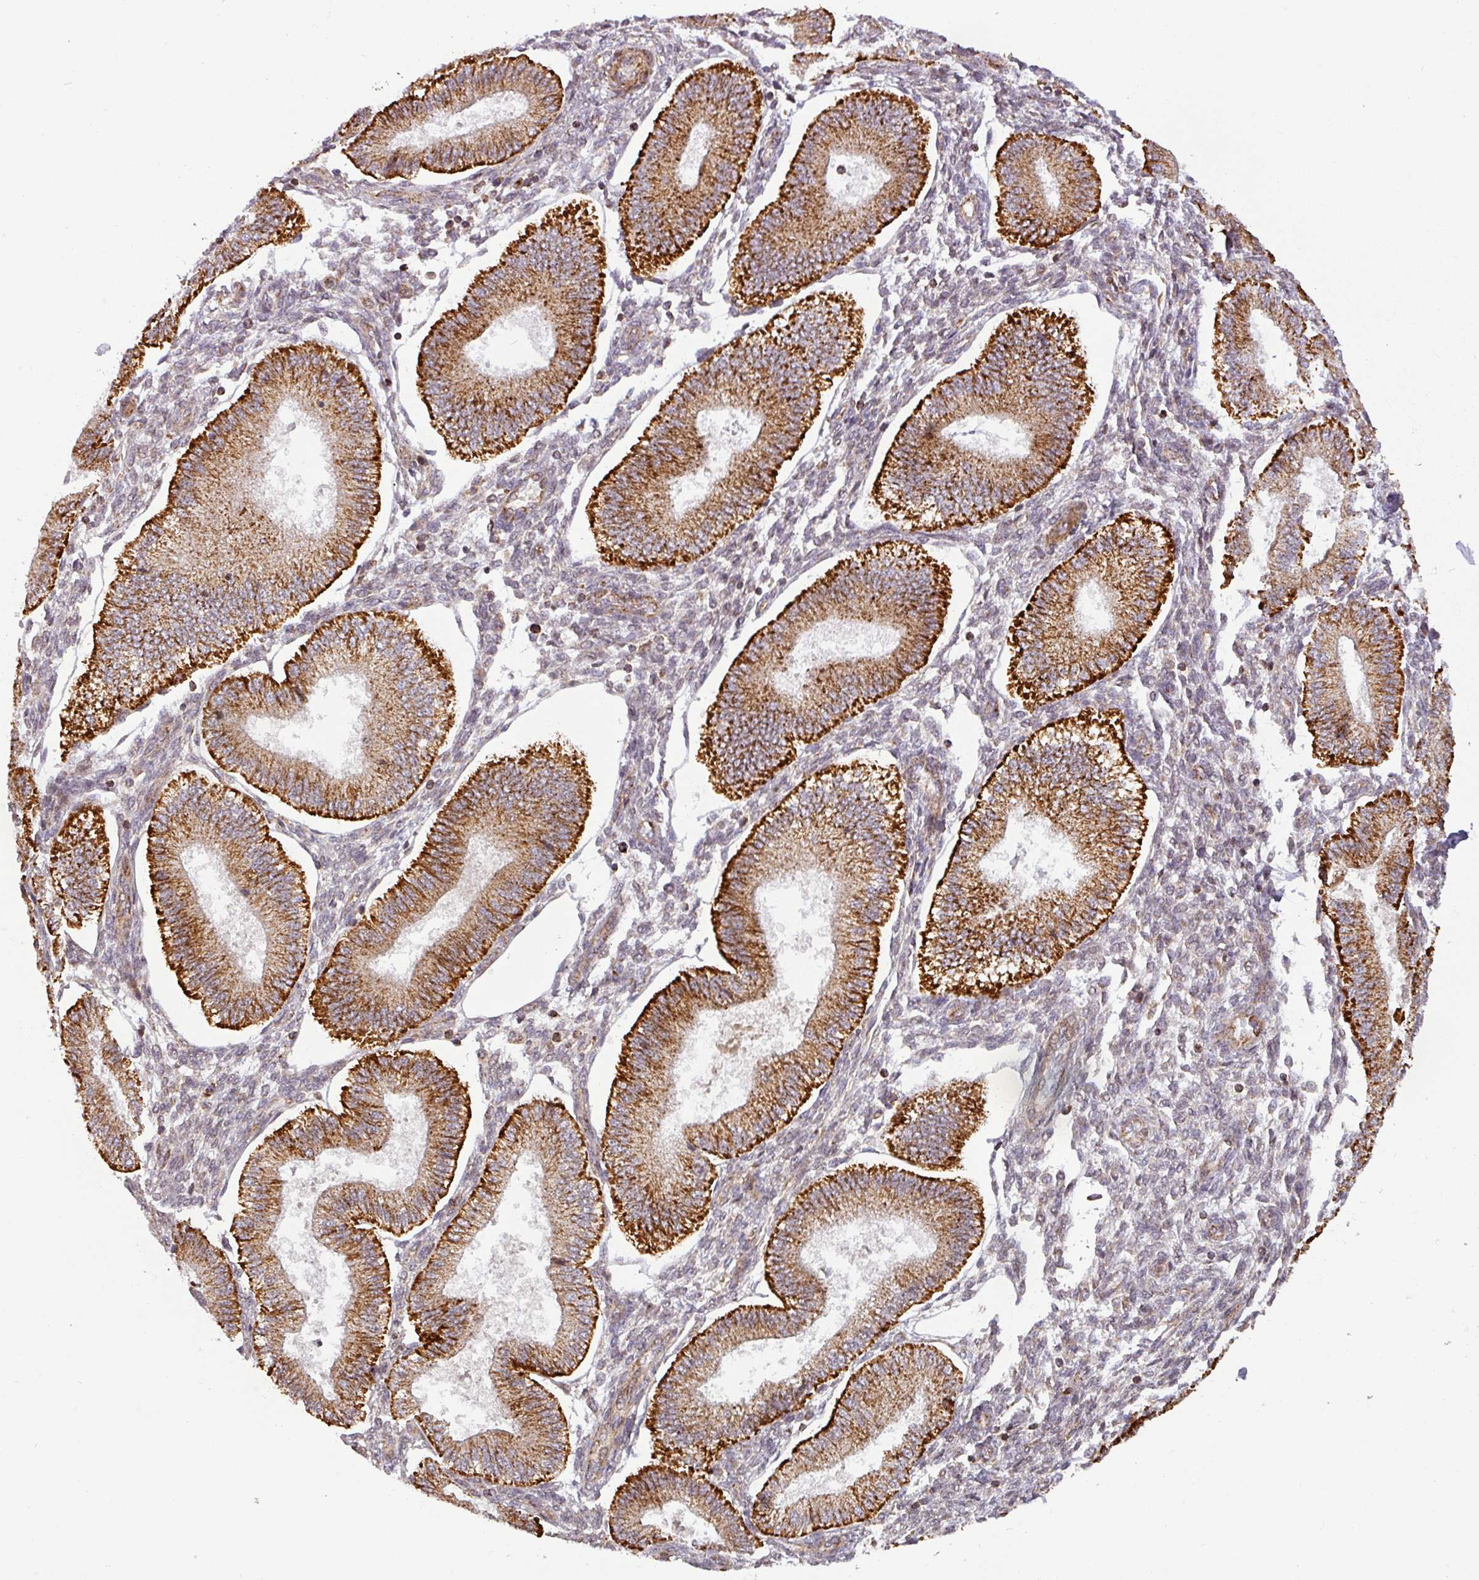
{"staining": {"intensity": "weak", "quantity": "<25%", "location": "cytoplasmic/membranous"}, "tissue": "endometrium", "cell_type": "Cells in endometrial stroma", "image_type": "normal", "snomed": [{"axis": "morphology", "description": "Normal tissue, NOS"}, {"axis": "topography", "description": "Endometrium"}], "caption": "An IHC histopathology image of unremarkable endometrium is shown. There is no staining in cells in endometrial stroma of endometrium.", "gene": "GPD2", "patient": {"sex": "female", "age": 39}}